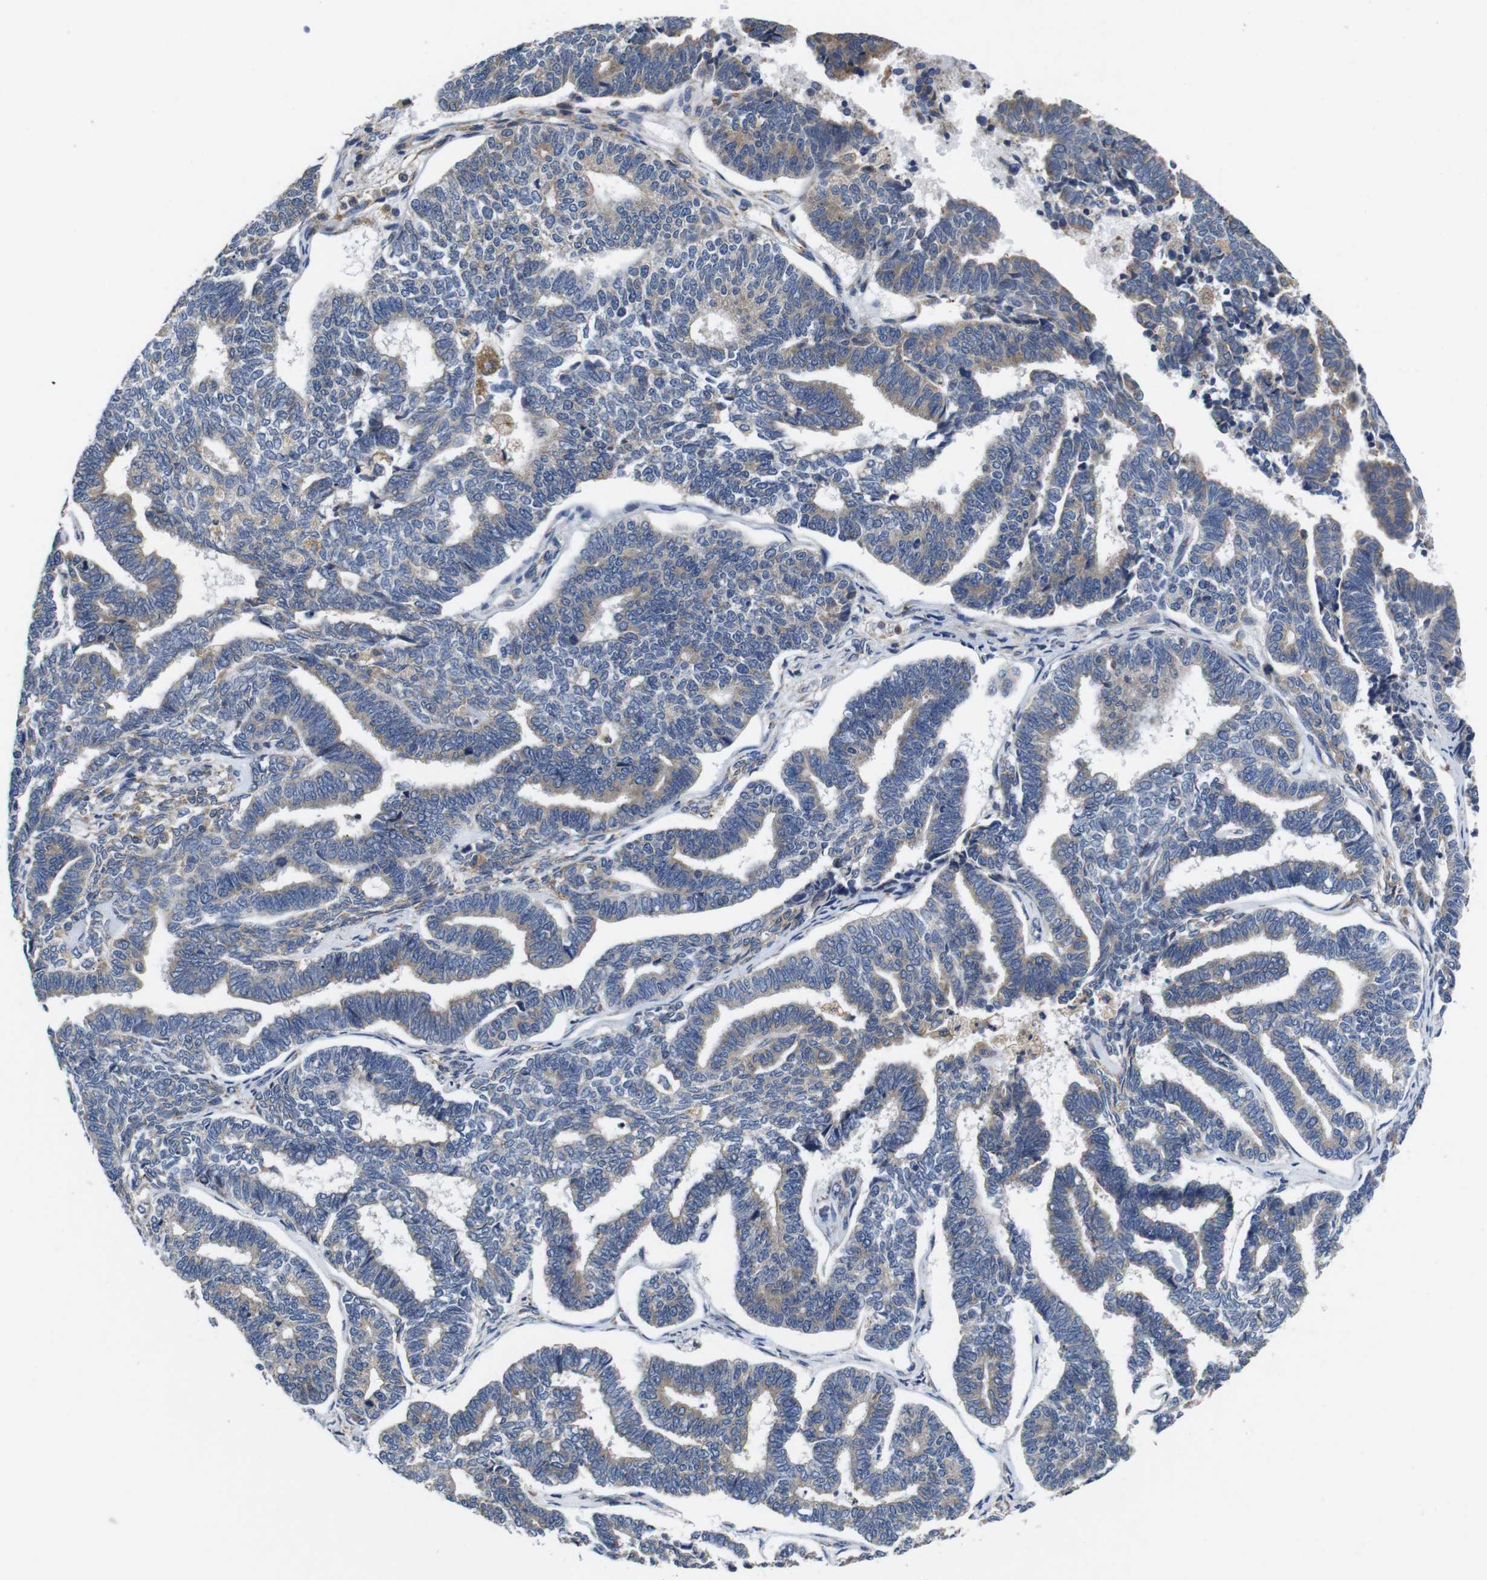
{"staining": {"intensity": "weak", "quantity": ">75%", "location": "cytoplasmic/membranous"}, "tissue": "endometrial cancer", "cell_type": "Tumor cells", "image_type": "cancer", "snomed": [{"axis": "morphology", "description": "Adenocarcinoma, NOS"}, {"axis": "topography", "description": "Endometrium"}], "caption": "A low amount of weak cytoplasmic/membranous expression is seen in approximately >75% of tumor cells in endometrial cancer (adenocarcinoma) tissue.", "gene": "MARCHF7", "patient": {"sex": "female", "age": 70}}